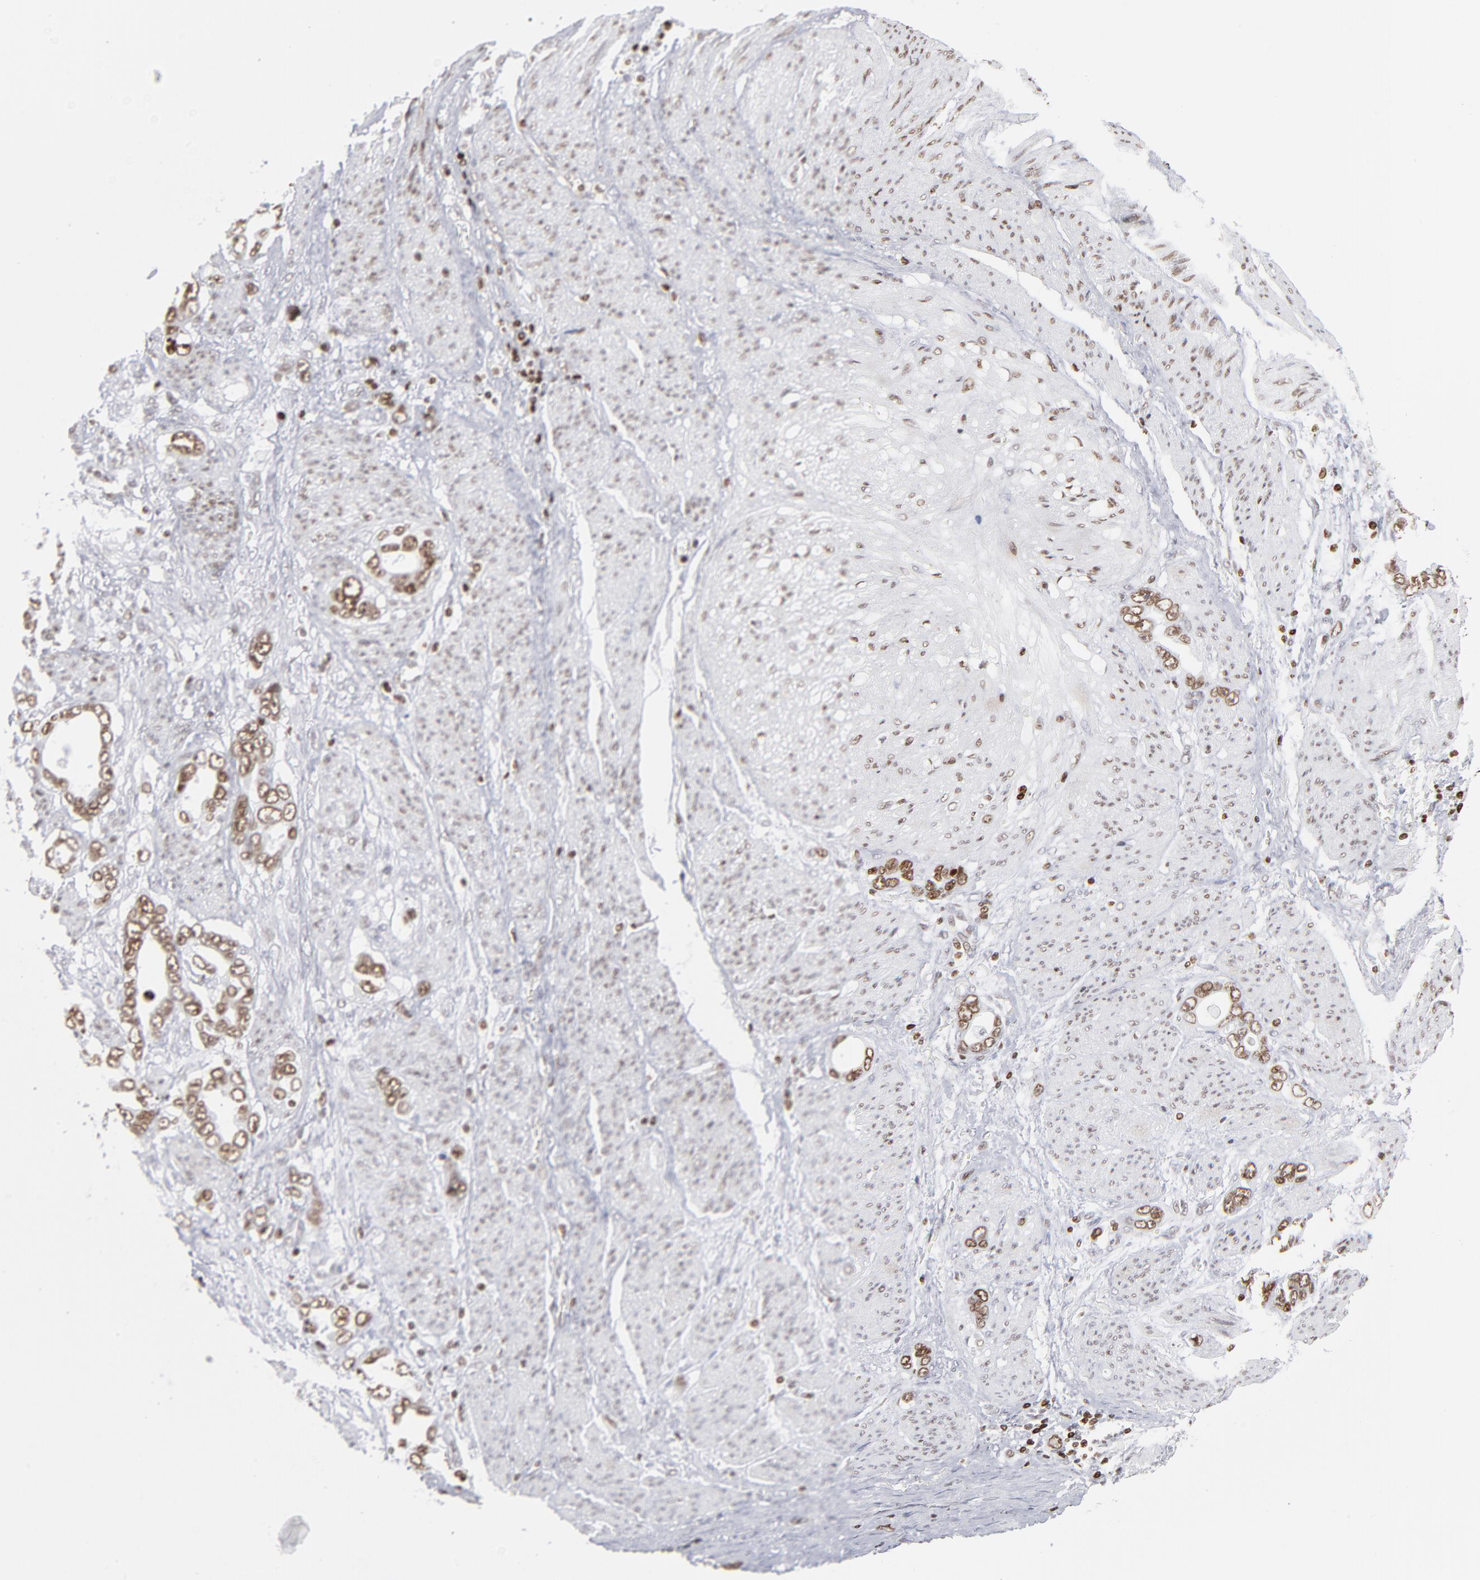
{"staining": {"intensity": "moderate", "quantity": ">75%", "location": "nuclear"}, "tissue": "stomach cancer", "cell_type": "Tumor cells", "image_type": "cancer", "snomed": [{"axis": "morphology", "description": "Adenocarcinoma, NOS"}, {"axis": "topography", "description": "Stomach"}], "caption": "The histopathology image displays a brown stain indicating the presence of a protein in the nuclear of tumor cells in stomach adenocarcinoma.", "gene": "PARP1", "patient": {"sex": "male", "age": 78}}